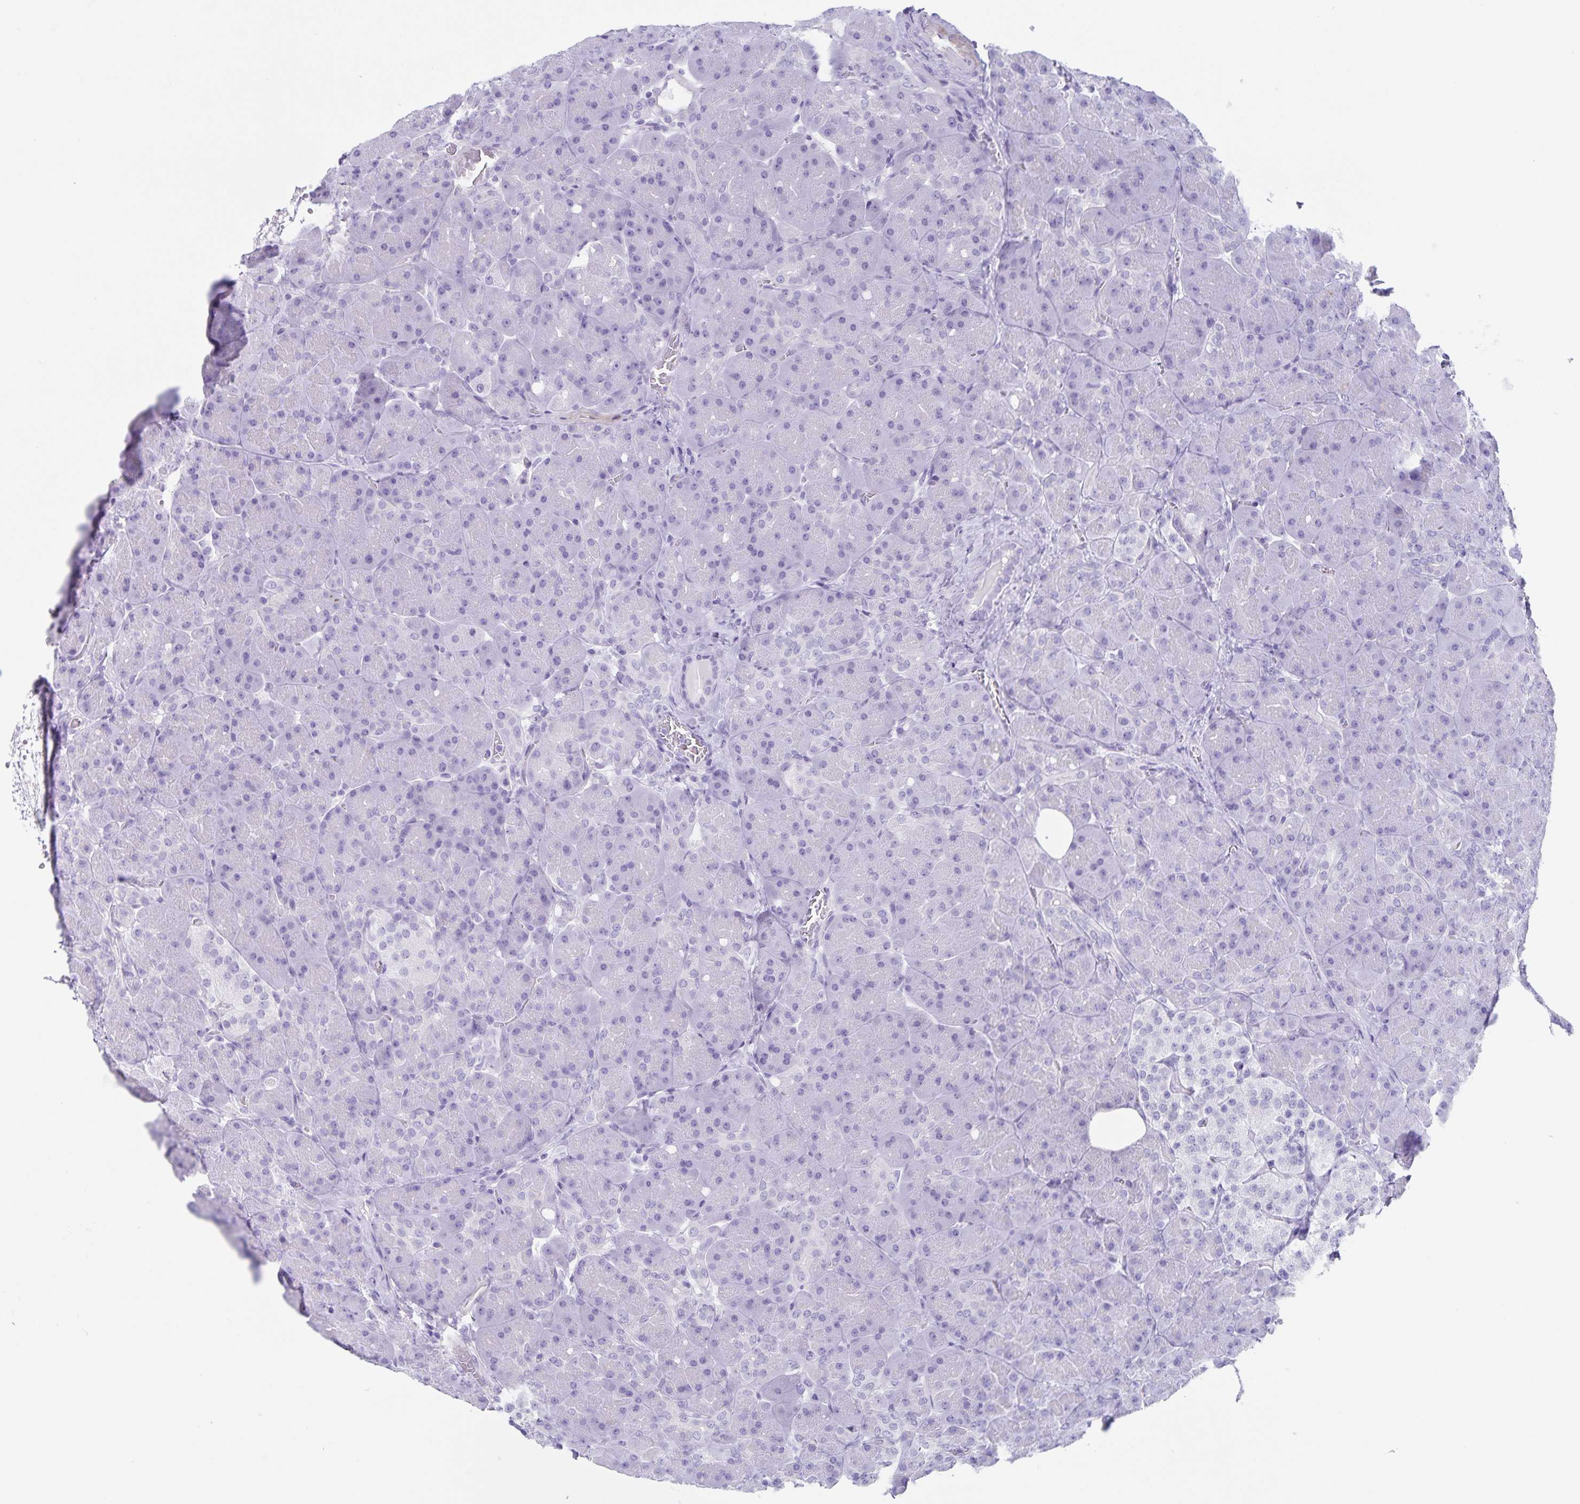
{"staining": {"intensity": "negative", "quantity": "none", "location": "none"}, "tissue": "pancreas", "cell_type": "Exocrine glandular cells", "image_type": "normal", "snomed": [{"axis": "morphology", "description": "Normal tissue, NOS"}, {"axis": "topography", "description": "Pancreas"}], "caption": "Immunohistochemistry micrograph of normal pancreas stained for a protein (brown), which shows no expression in exocrine glandular cells. (DAB (3,3'-diaminobenzidine) IHC, high magnification).", "gene": "C11orf42", "patient": {"sex": "male", "age": 55}}